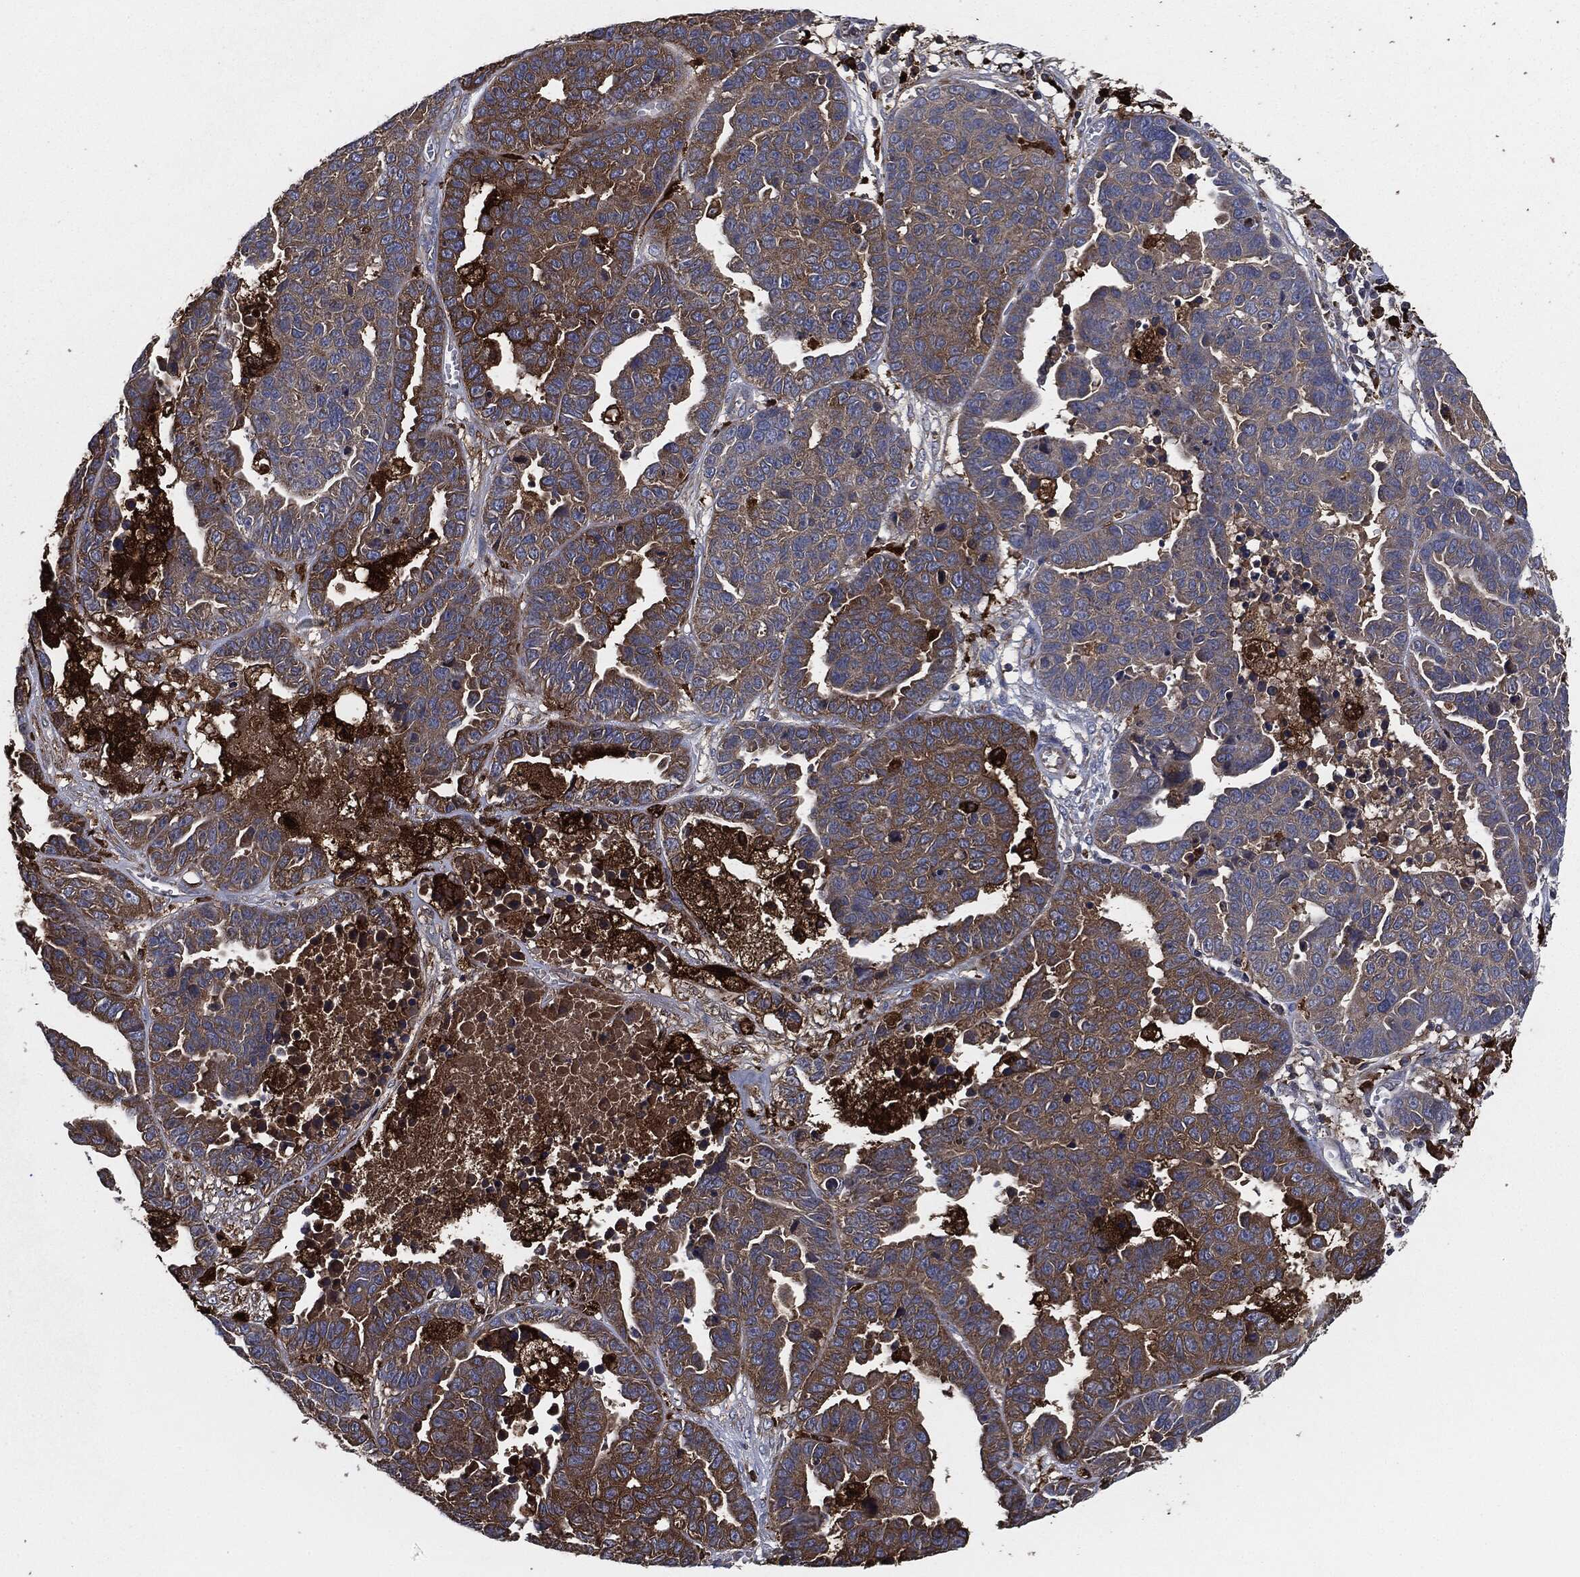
{"staining": {"intensity": "moderate", "quantity": ">75%", "location": "cytoplasmic/membranous"}, "tissue": "ovarian cancer", "cell_type": "Tumor cells", "image_type": "cancer", "snomed": [{"axis": "morphology", "description": "Cystadenocarcinoma, serous, NOS"}, {"axis": "topography", "description": "Ovary"}], "caption": "IHC photomicrograph of human ovarian serous cystadenocarcinoma stained for a protein (brown), which exhibits medium levels of moderate cytoplasmic/membranous expression in approximately >75% of tumor cells.", "gene": "TMEM11", "patient": {"sex": "female", "age": 87}}